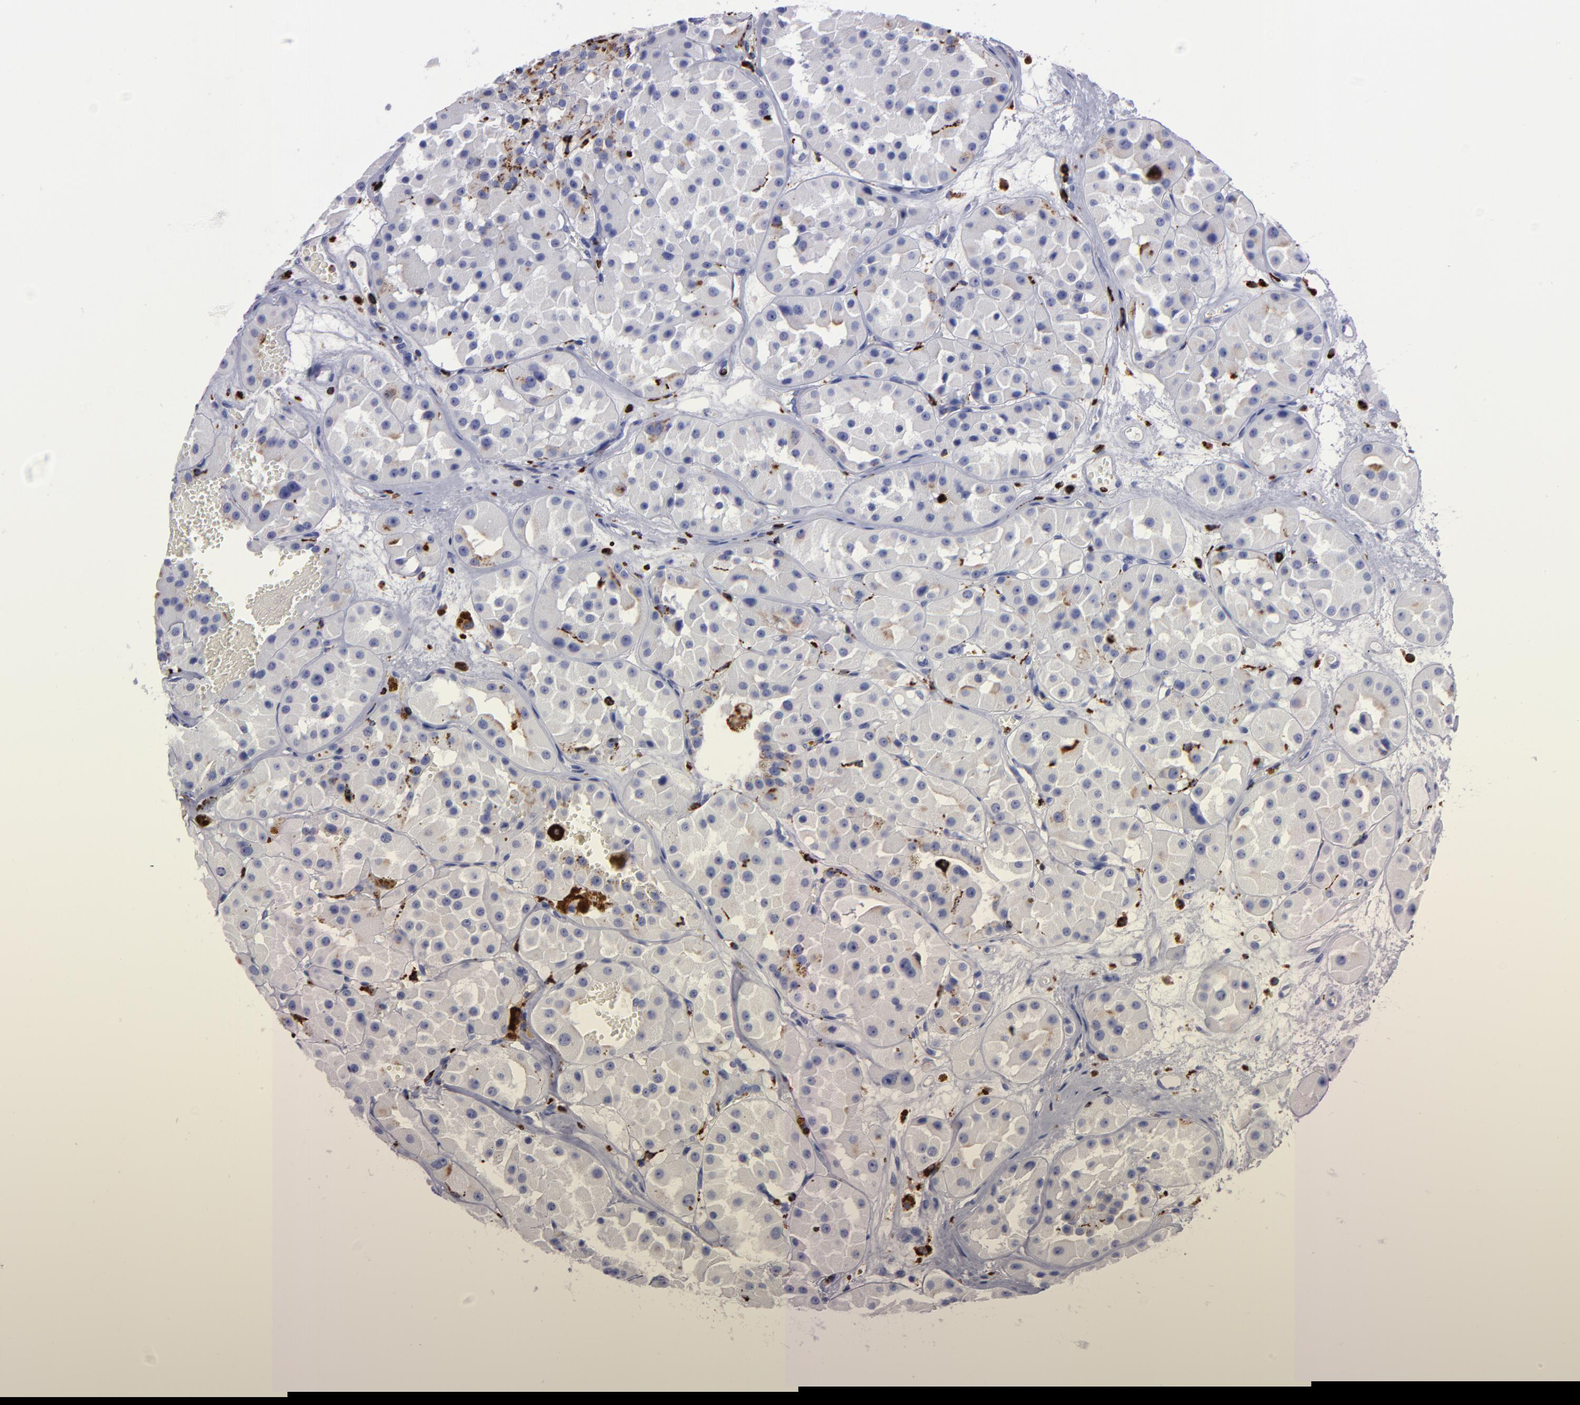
{"staining": {"intensity": "negative", "quantity": "none", "location": "none"}, "tissue": "renal cancer", "cell_type": "Tumor cells", "image_type": "cancer", "snomed": [{"axis": "morphology", "description": "Adenocarcinoma, uncertain malignant potential"}, {"axis": "topography", "description": "Kidney"}], "caption": "Tumor cells are negative for brown protein staining in adenocarcinoma,  uncertain malignant potential (renal).", "gene": "CTSS", "patient": {"sex": "male", "age": 63}}